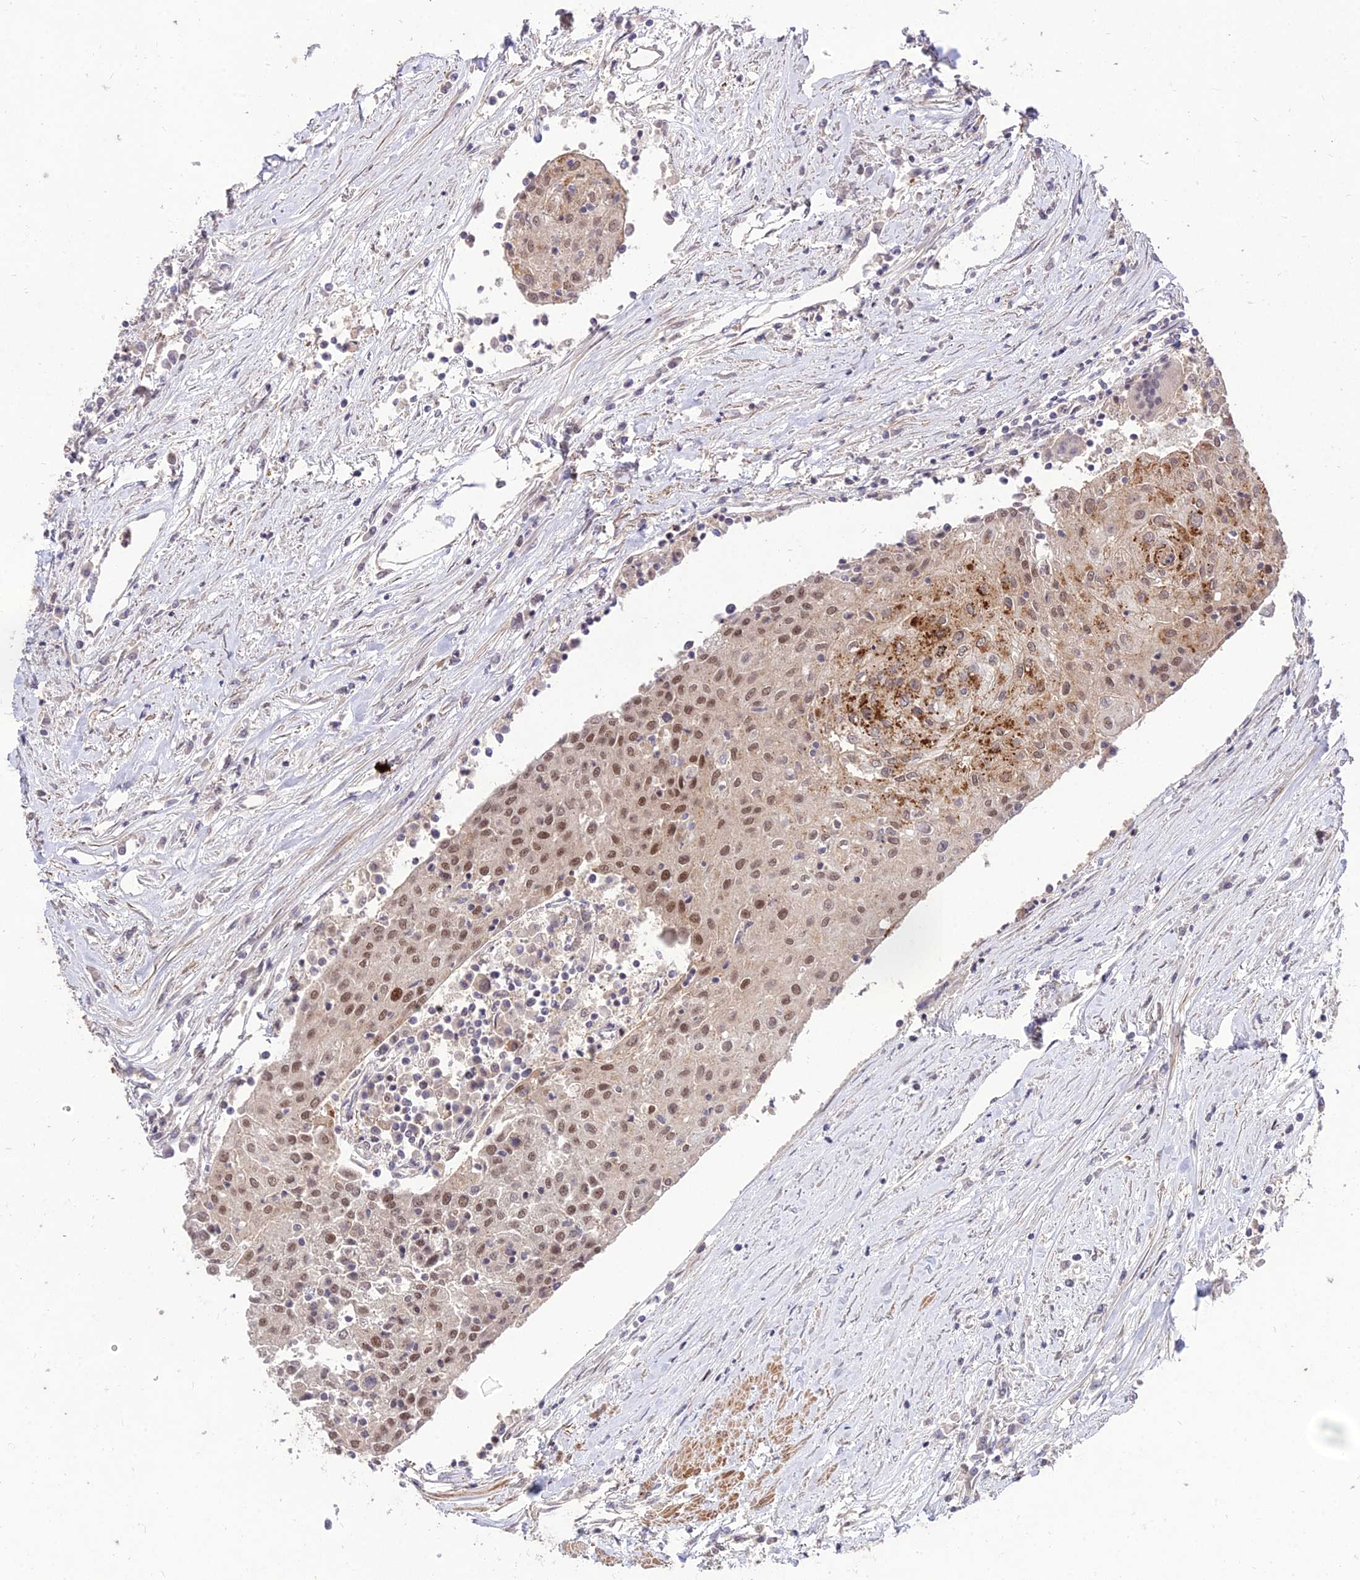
{"staining": {"intensity": "moderate", "quantity": ">75%", "location": "nuclear"}, "tissue": "urothelial cancer", "cell_type": "Tumor cells", "image_type": "cancer", "snomed": [{"axis": "morphology", "description": "Urothelial carcinoma, High grade"}, {"axis": "topography", "description": "Urinary bladder"}], "caption": "Immunohistochemical staining of urothelial carcinoma (high-grade) exhibits moderate nuclear protein positivity in approximately >75% of tumor cells. The protein of interest is shown in brown color, while the nuclei are stained blue.", "gene": "ZNF85", "patient": {"sex": "female", "age": 85}}